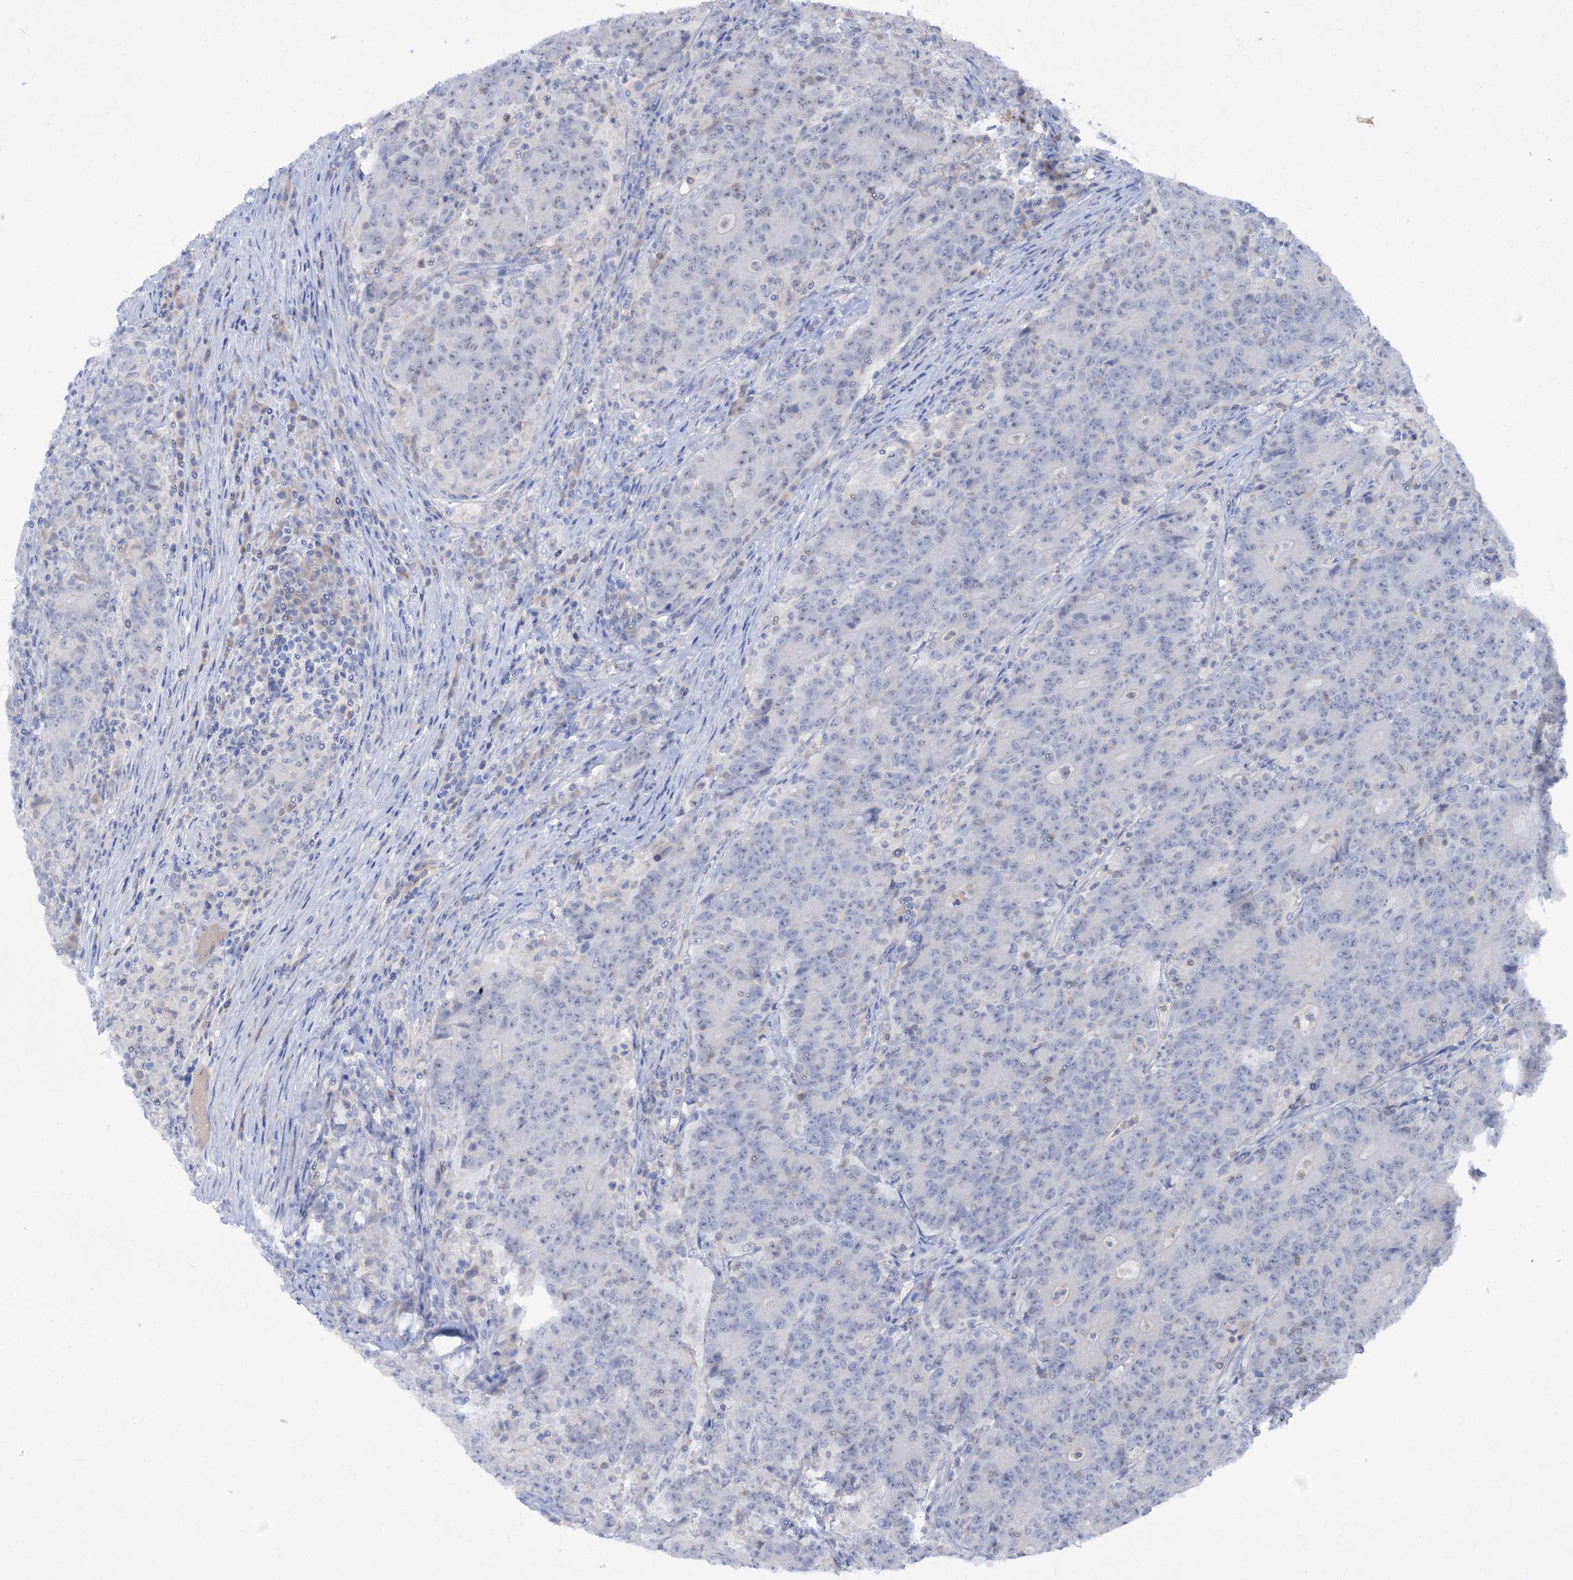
{"staining": {"intensity": "negative", "quantity": "none", "location": "none"}, "tissue": "colorectal cancer", "cell_type": "Tumor cells", "image_type": "cancer", "snomed": [{"axis": "morphology", "description": "Adenocarcinoma, NOS"}, {"axis": "topography", "description": "Colon"}], "caption": "IHC photomicrograph of human colorectal cancer stained for a protein (brown), which exhibits no positivity in tumor cells.", "gene": "ATP4A", "patient": {"sex": "female", "age": 75}}